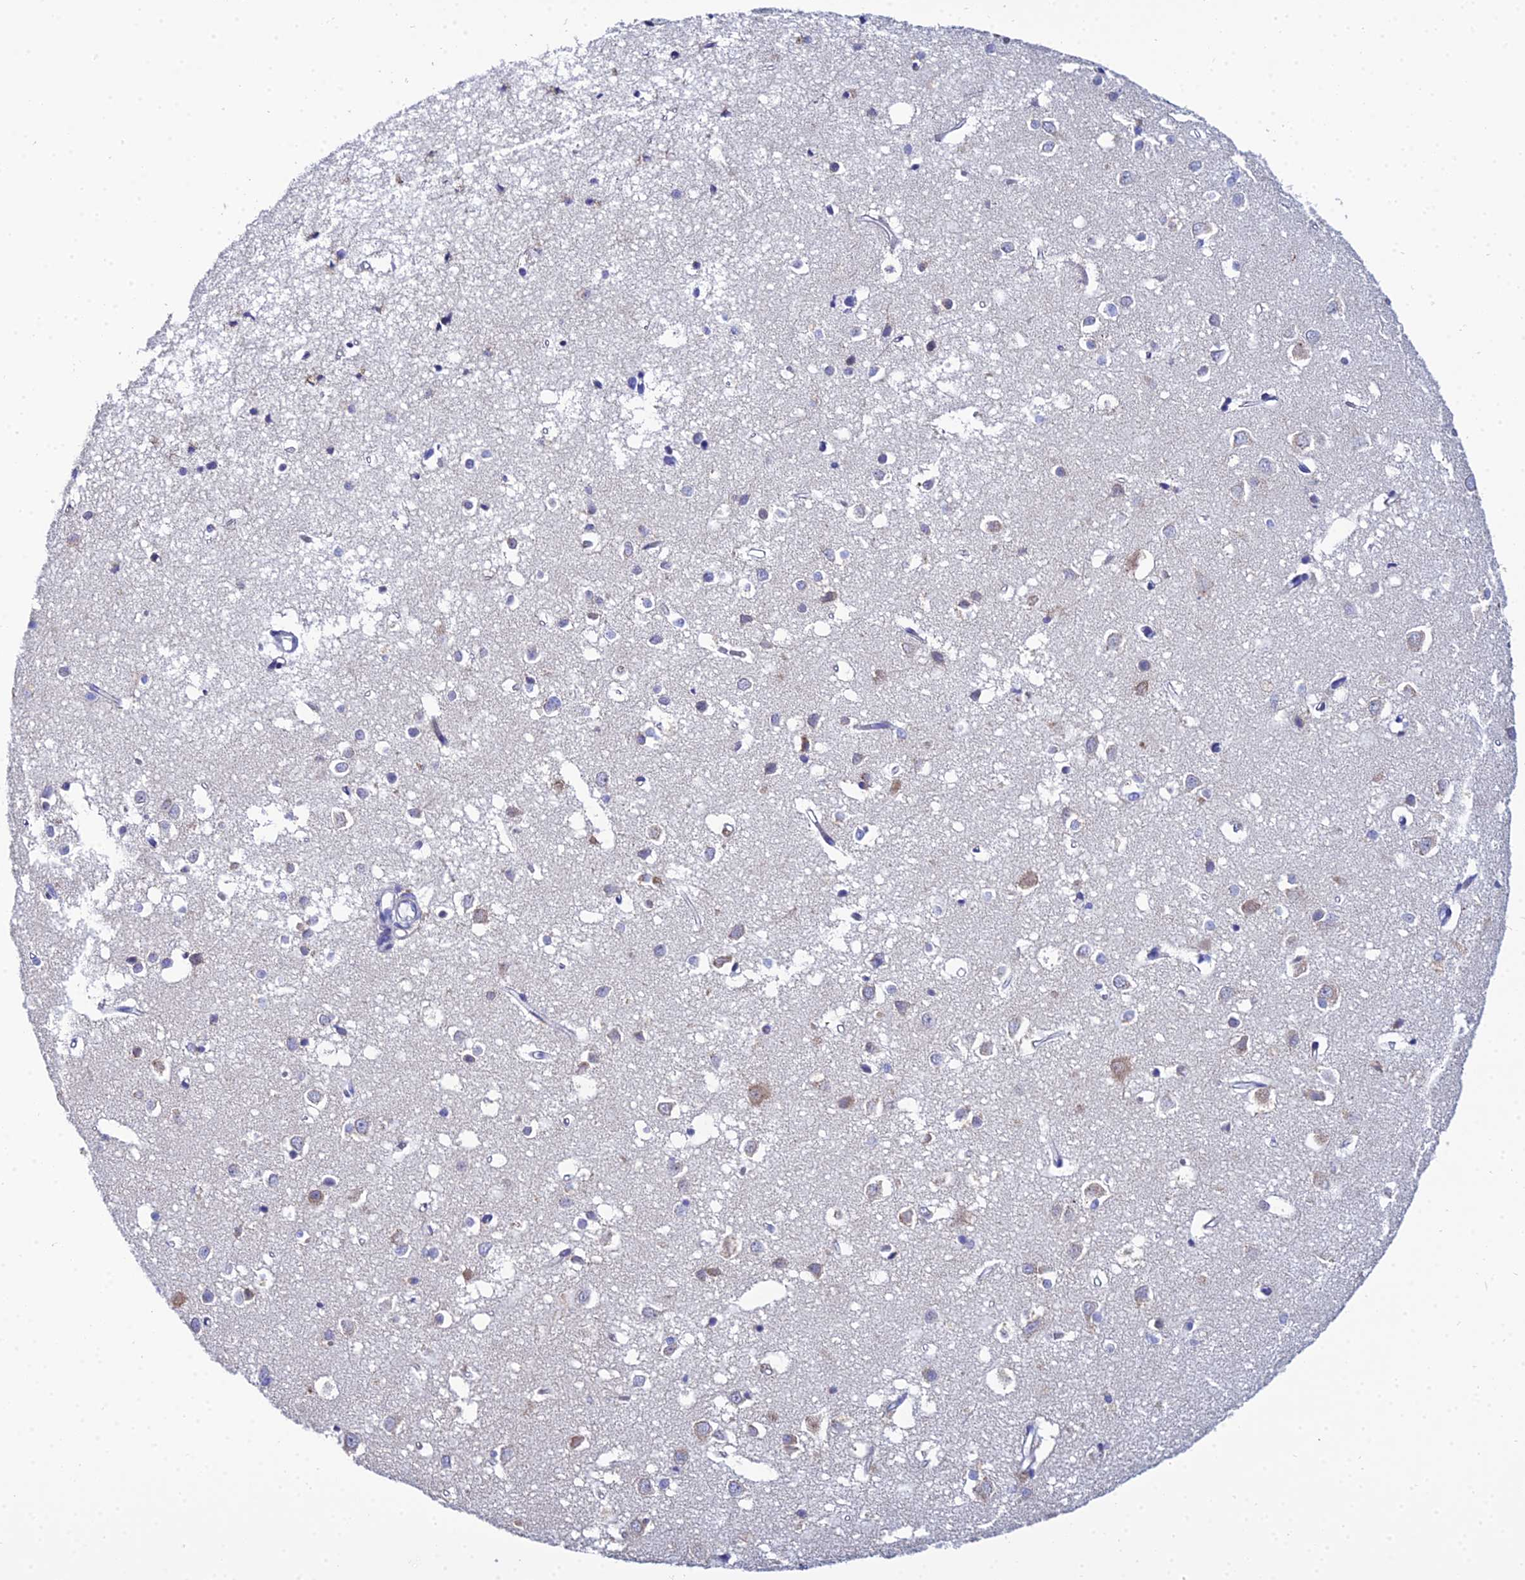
{"staining": {"intensity": "negative", "quantity": "none", "location": "none"}, "tissue": "cerebral cortex", "cell_type": "Endothelial cells", "image_type": "normal", "snomed": [{"axis": "morphology", "description": "Normal tissue, NOS"}, {"axis": "topography", "description": "Cerebral cortex"}], "caption": "A high-resolution photomicrograph shows IHC staining of unremarkable cerebral cortex, which demonstrates no significant positivity in endothelial cells. (DAB immunohistochemistry (IHC), high magnification).", "gene": "ZXDA", "patient": {"sex": "female", "age": 64}}